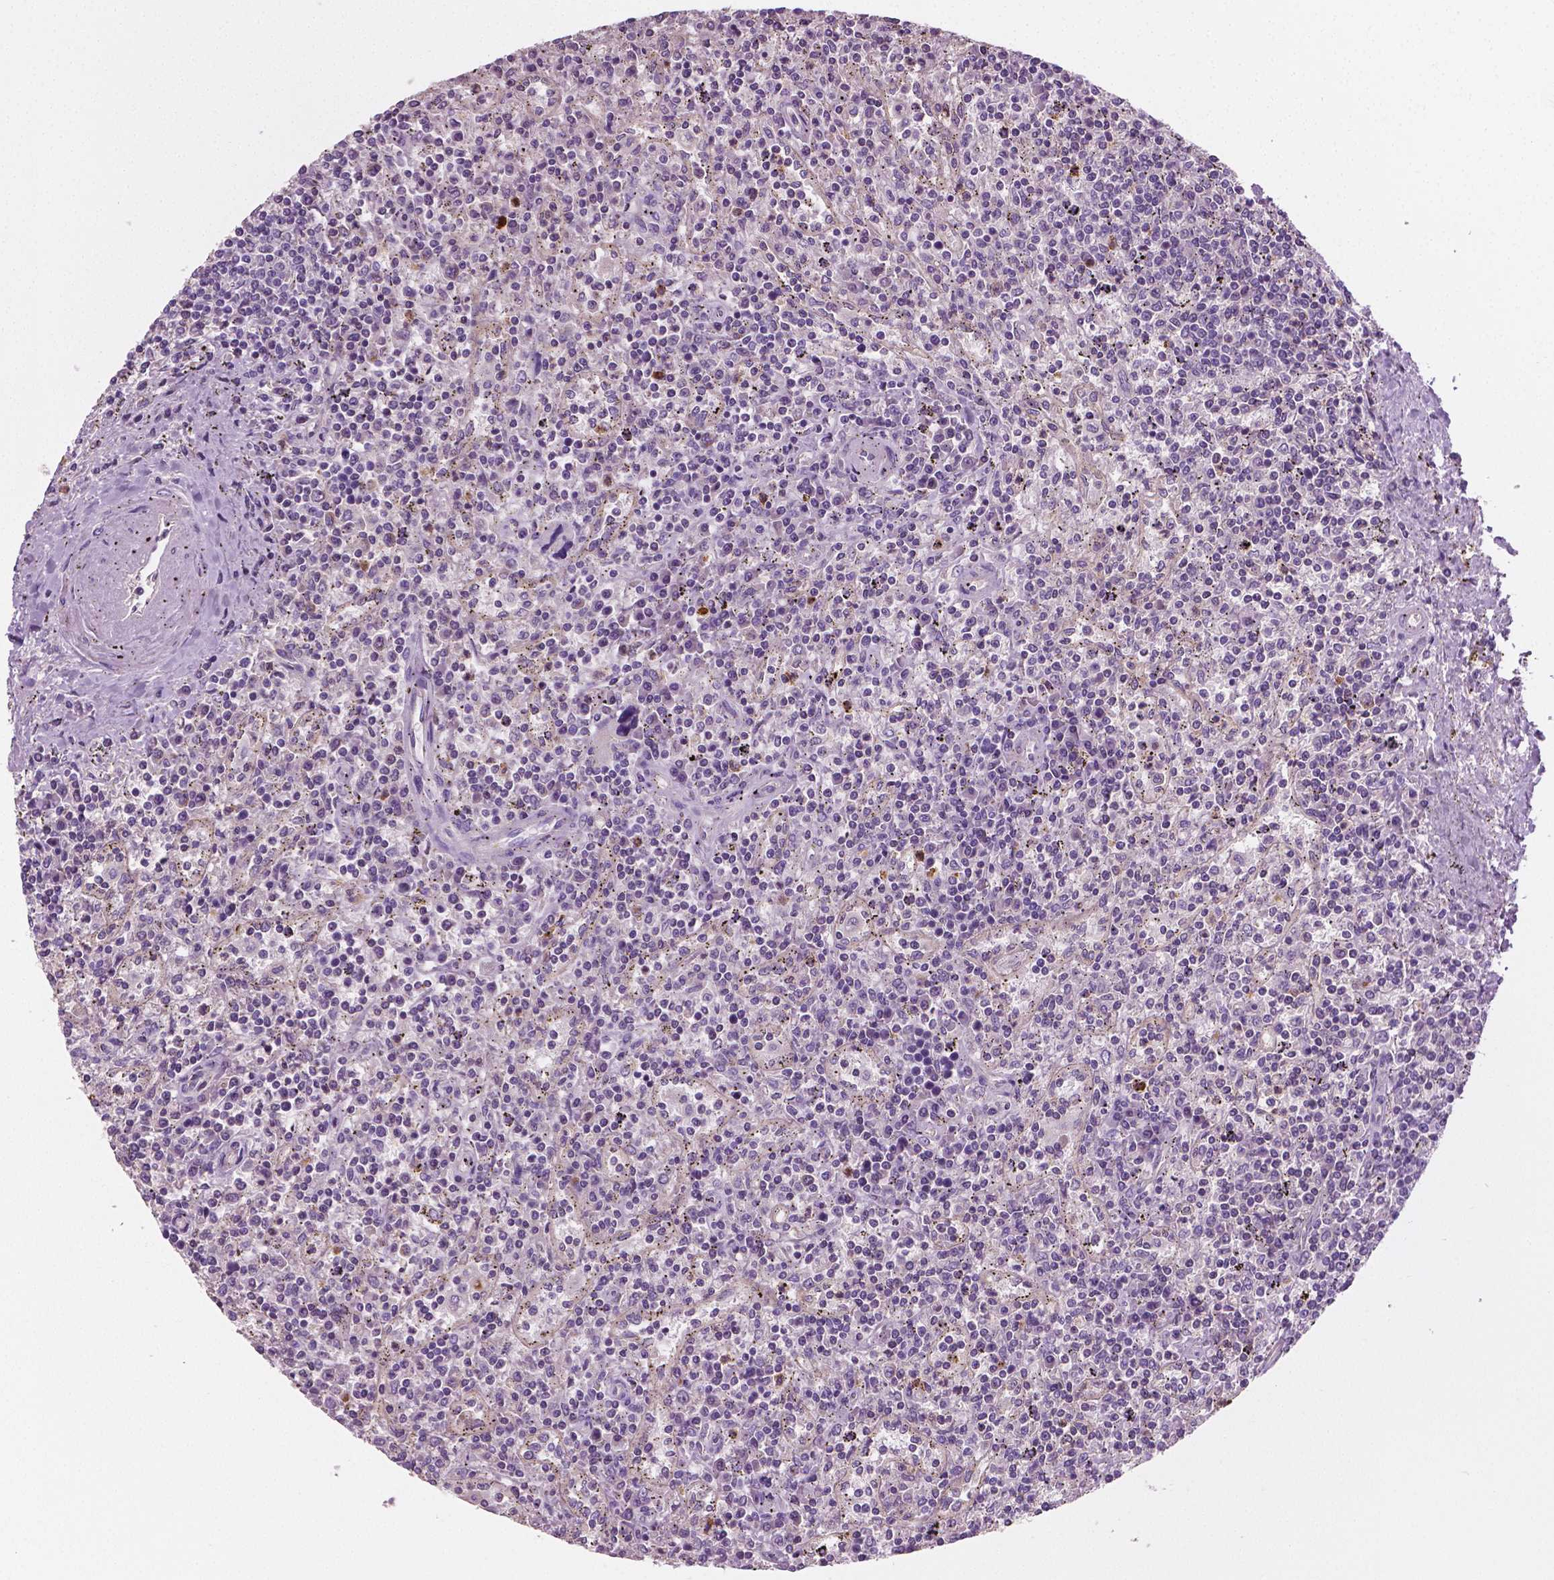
{"staining": {"intensity": "negative", "quantity": "none", "location": "none"}, "tissue": "lymphoma", "cell_type": "Tumor cells", "image_type": "cancer", "snomed": [{"axis": "morphology", "description": "Malignant lymphoma, non-Hodgkin's type, Low grade"}, {"axis": "topography", "description": "Spleen"}], "caption": "Lymphoma was stained to show a protein in brown. There is no significant expression in tumor cells.", "gene": "PTX3", "patient": {"sex": "male", "age": 62}}